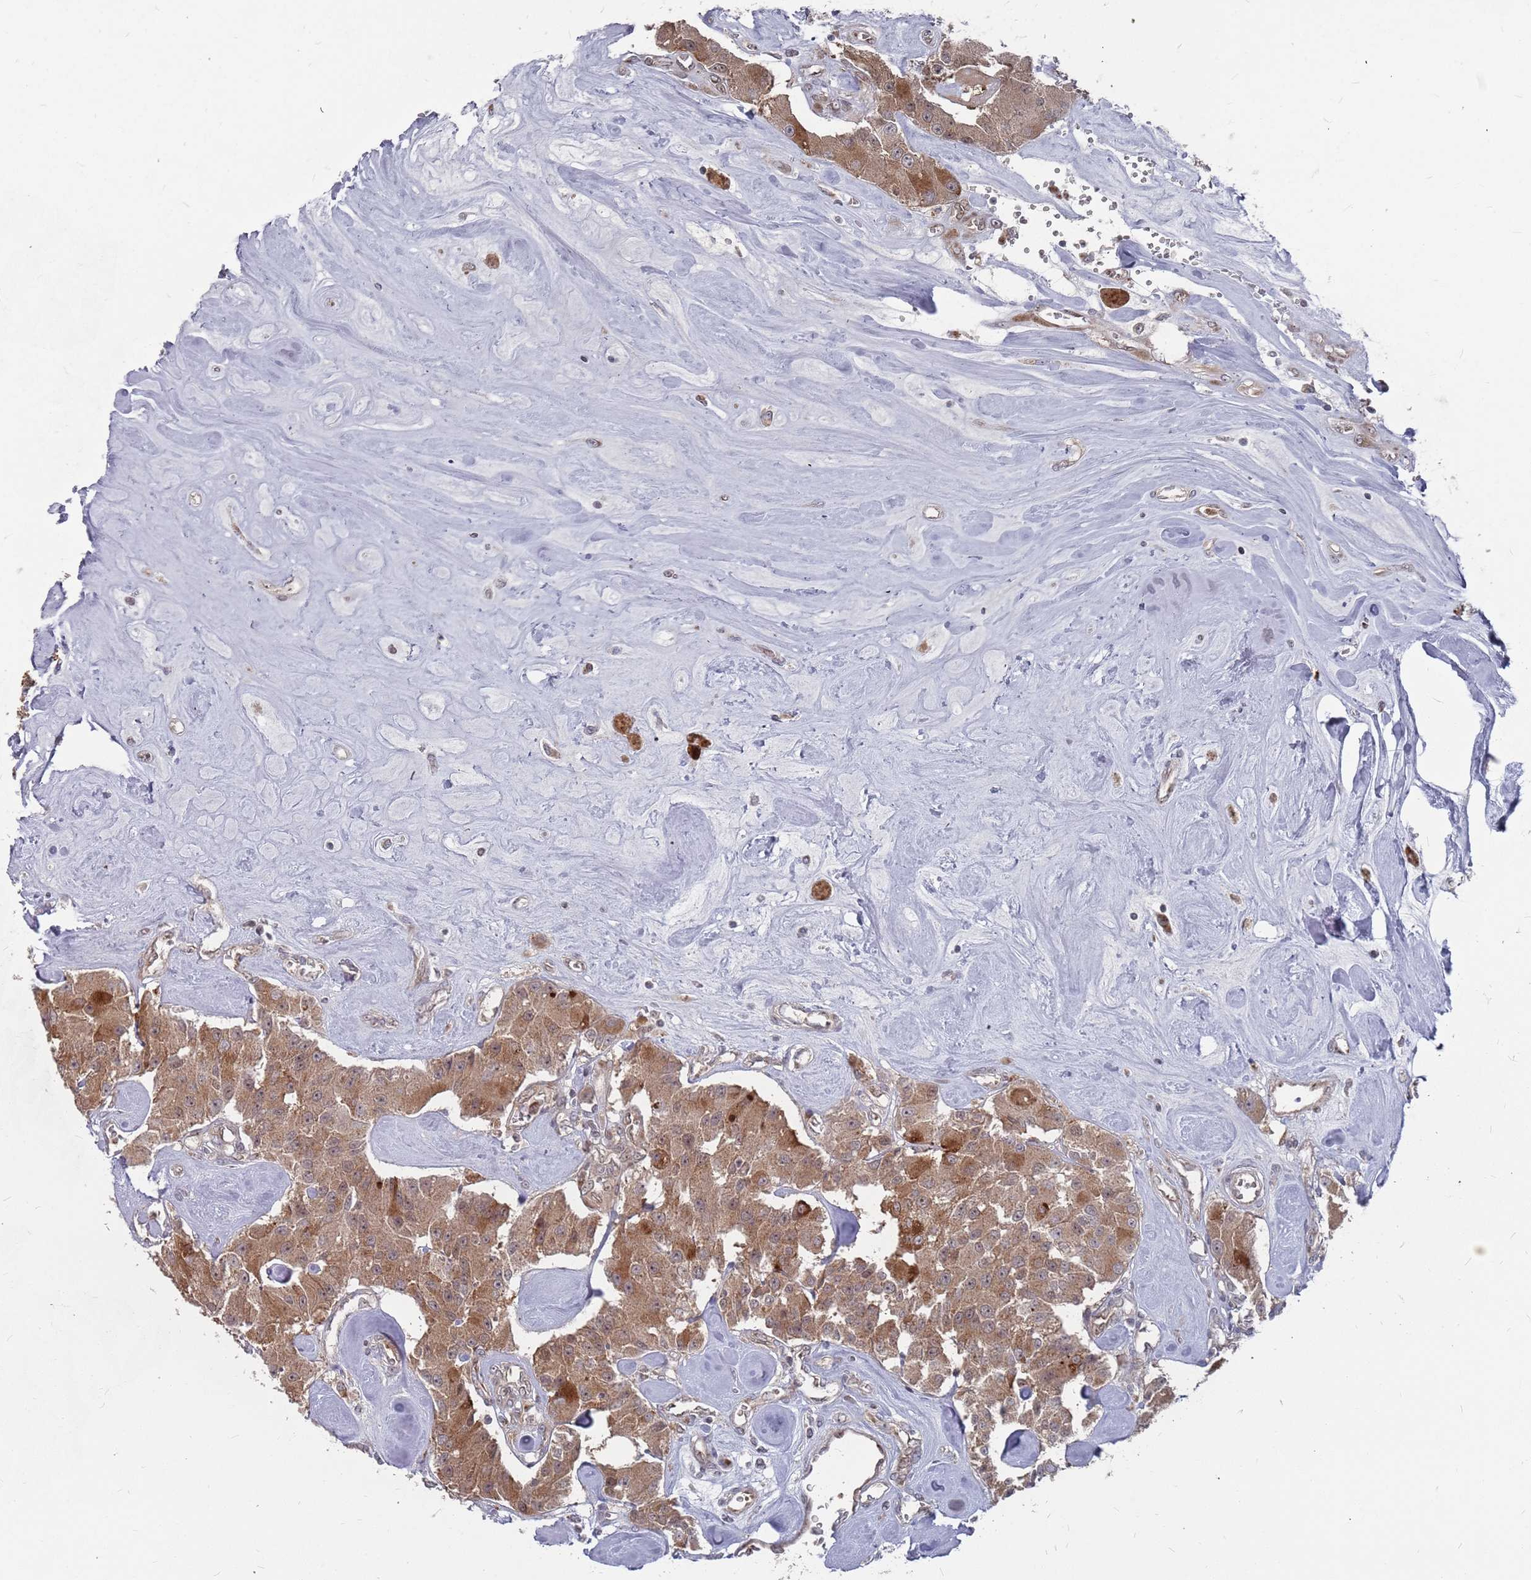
{"staining": {"intensity": "moderate", "quantity": ">75%", "location": "cytoplasmic/membranous"}, "tissue": "carcinoid", "cell_type": "Tumor cells", "image_type": "cancer", "snomed": [{"axis": "morphology", "description": "Carcinoid, malignant, NOS"}, {"axis": "topography", "description": "Pancreas"}], "caption": "This is a histology image of immunohistochemistry (IHC) staining of carcinoid, which shows moderate positivity in the cytoplasmic/membranous of tumor cells.", "gene": "FMO4", "patient": {"sex": "male", "age": 41}}